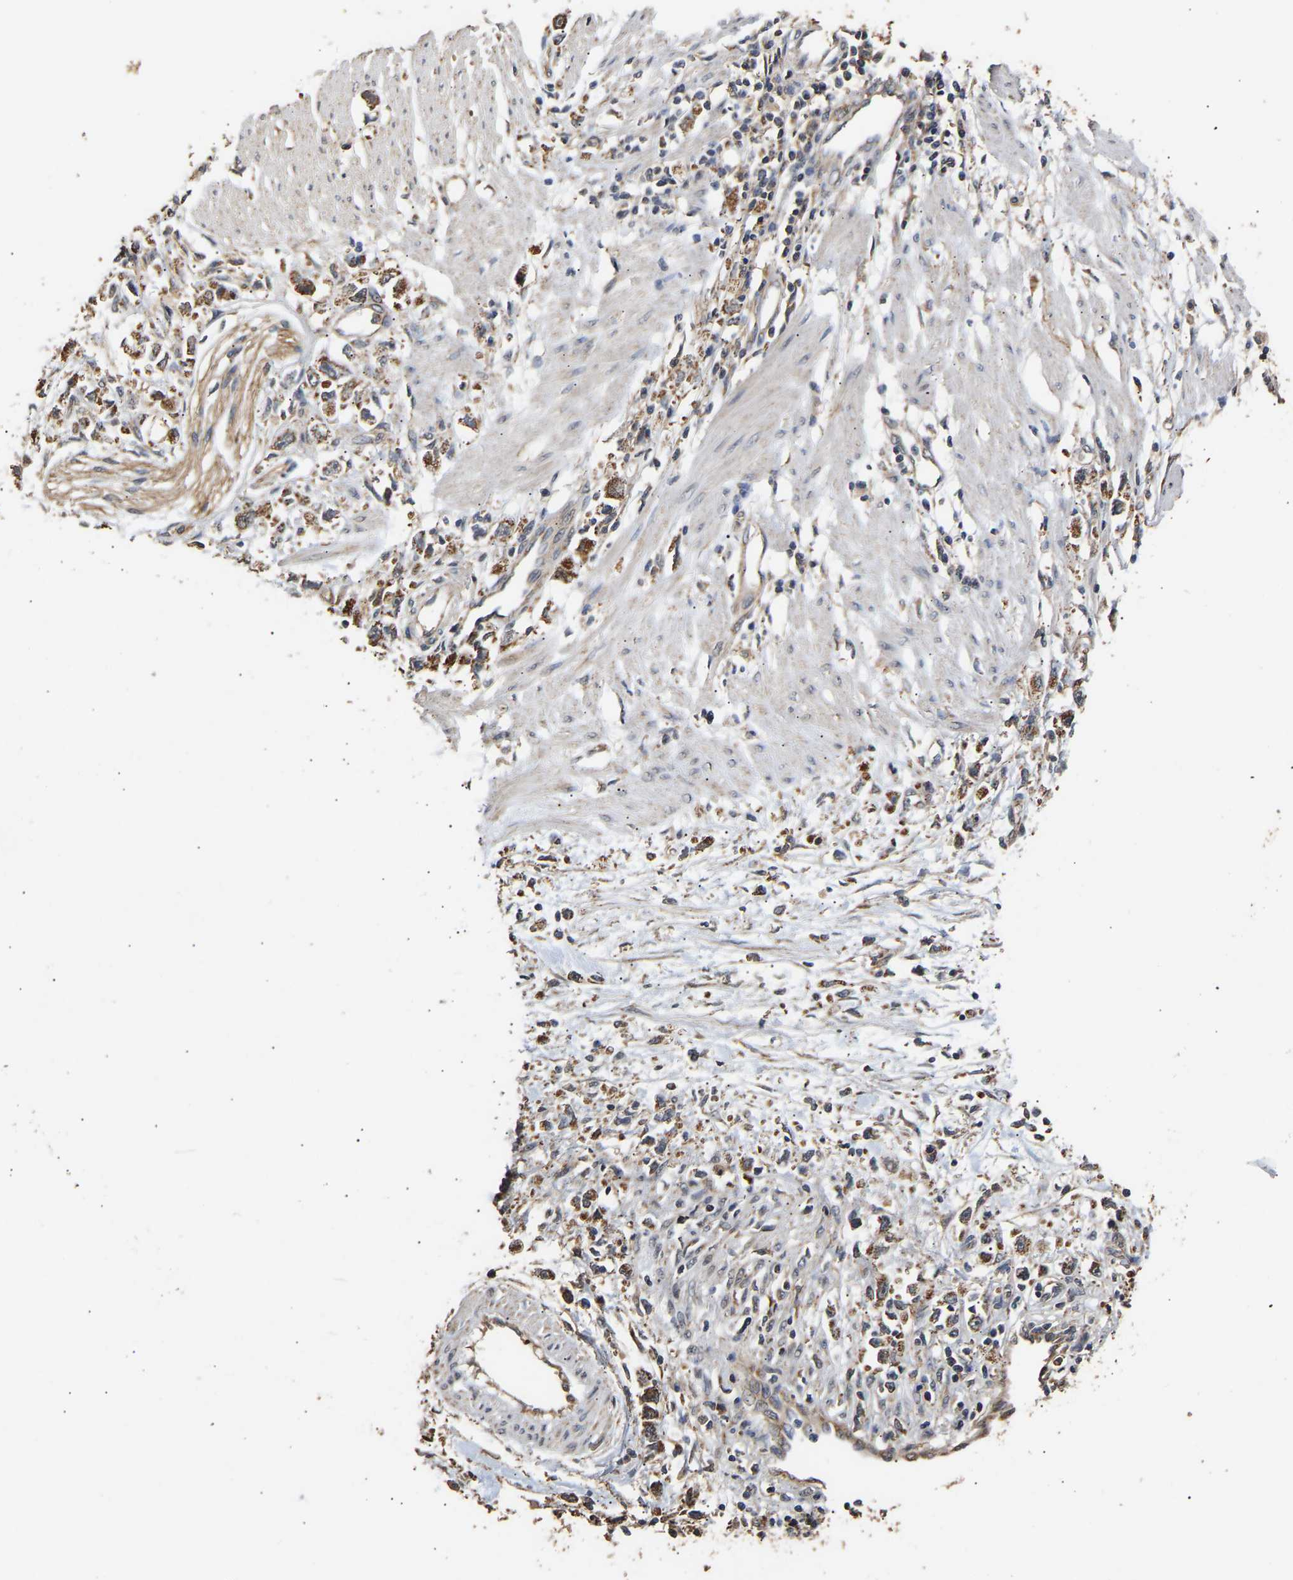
{"staining": {"intensity": "moderate", "quantity": ">75%", "location": "cytoplasmic/membranous"}, "tissue": "stomach cancer", "cell_type": "Tumor cells", "image_type": "cancer", "snomed": [{"axis": "morphology", "description": "Adenocarcinoma, NOS"}, {"axis": "topography", "description": "Stomach"}], "caption": "This histopathology image shows IHC staining of human stomach cancer (adenocarcinoma), with medium moderate cytoplasmic/membranous staining in about >75% of tumor cells.", "gene": "ZNF26", "patient": {"sex": "female", "age": 59}}